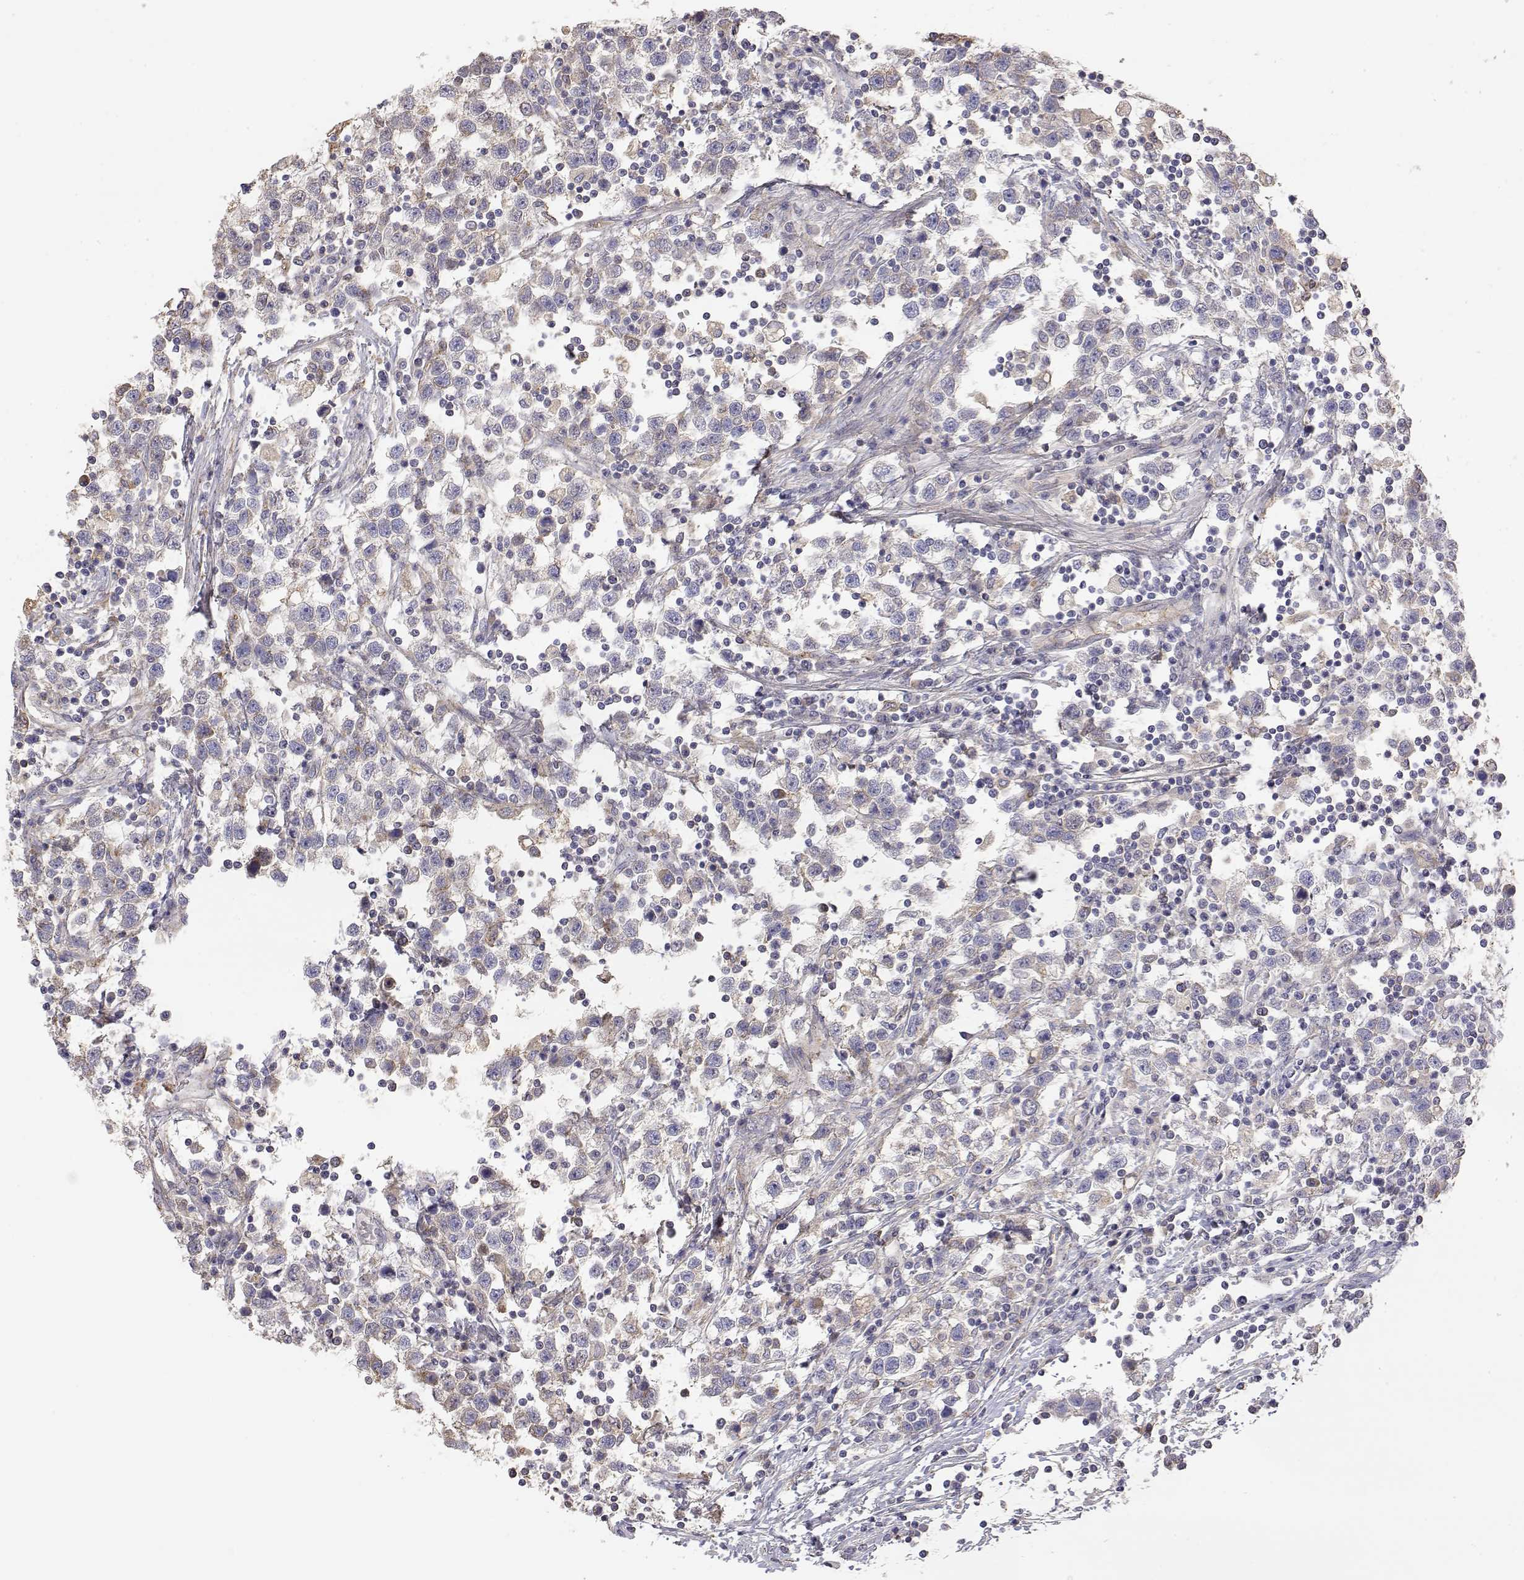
{"staining": {"intensity": "weak", "quantity": "<25%", "location": "cytoplasmic/membranous"}, "tissue": "testis cancer", "cell_type": "Tumor cells", "image_type": "cancer", "snomed": [{"axis": "morphology", "description": "Seminoma, NOS"}, {"axis": "topography", "description": "Testis"}], "caption": "Immunohistochemistry of testis seminoma shows no positivity in tumor cells.", "gene": "GGACT", "patient": {"sex": "male", "age": 34}}